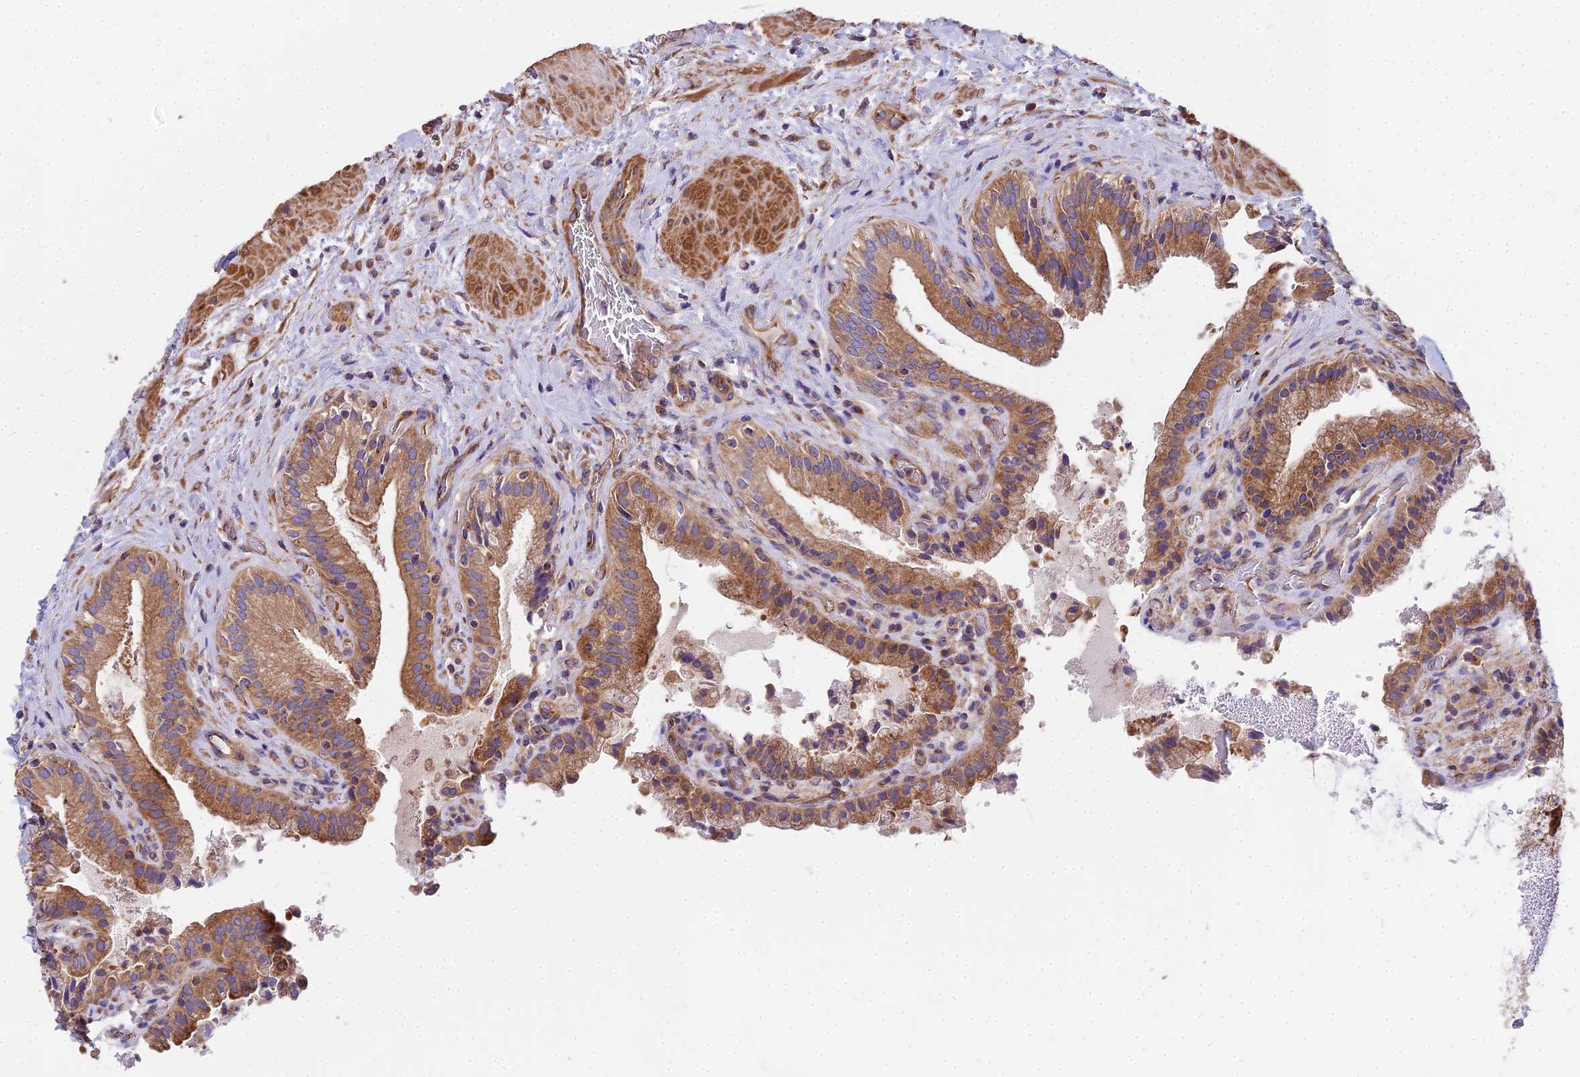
{"staining": {"intensity": "strong", "quantity": ">75%", "location": "cytoplasmic/membranous"}, "tissue": "gallbladder", "cell_type": "Glandular cells", "image_type": "normal", "snomed": [{"axis": "morphology", "description": "Normal tissue, NOS"}, {"axis": "topography", "description": "Gallbladder"}], "caption": "Immunohistochemistry image of normal gallbladder stained for a protein (brown), which displays high levels of strong cytoplasmic/membranous expression in about >75% of glandular cells.", "gene": "DCTN3", "patient": {"sex": "male", "age": 24}}